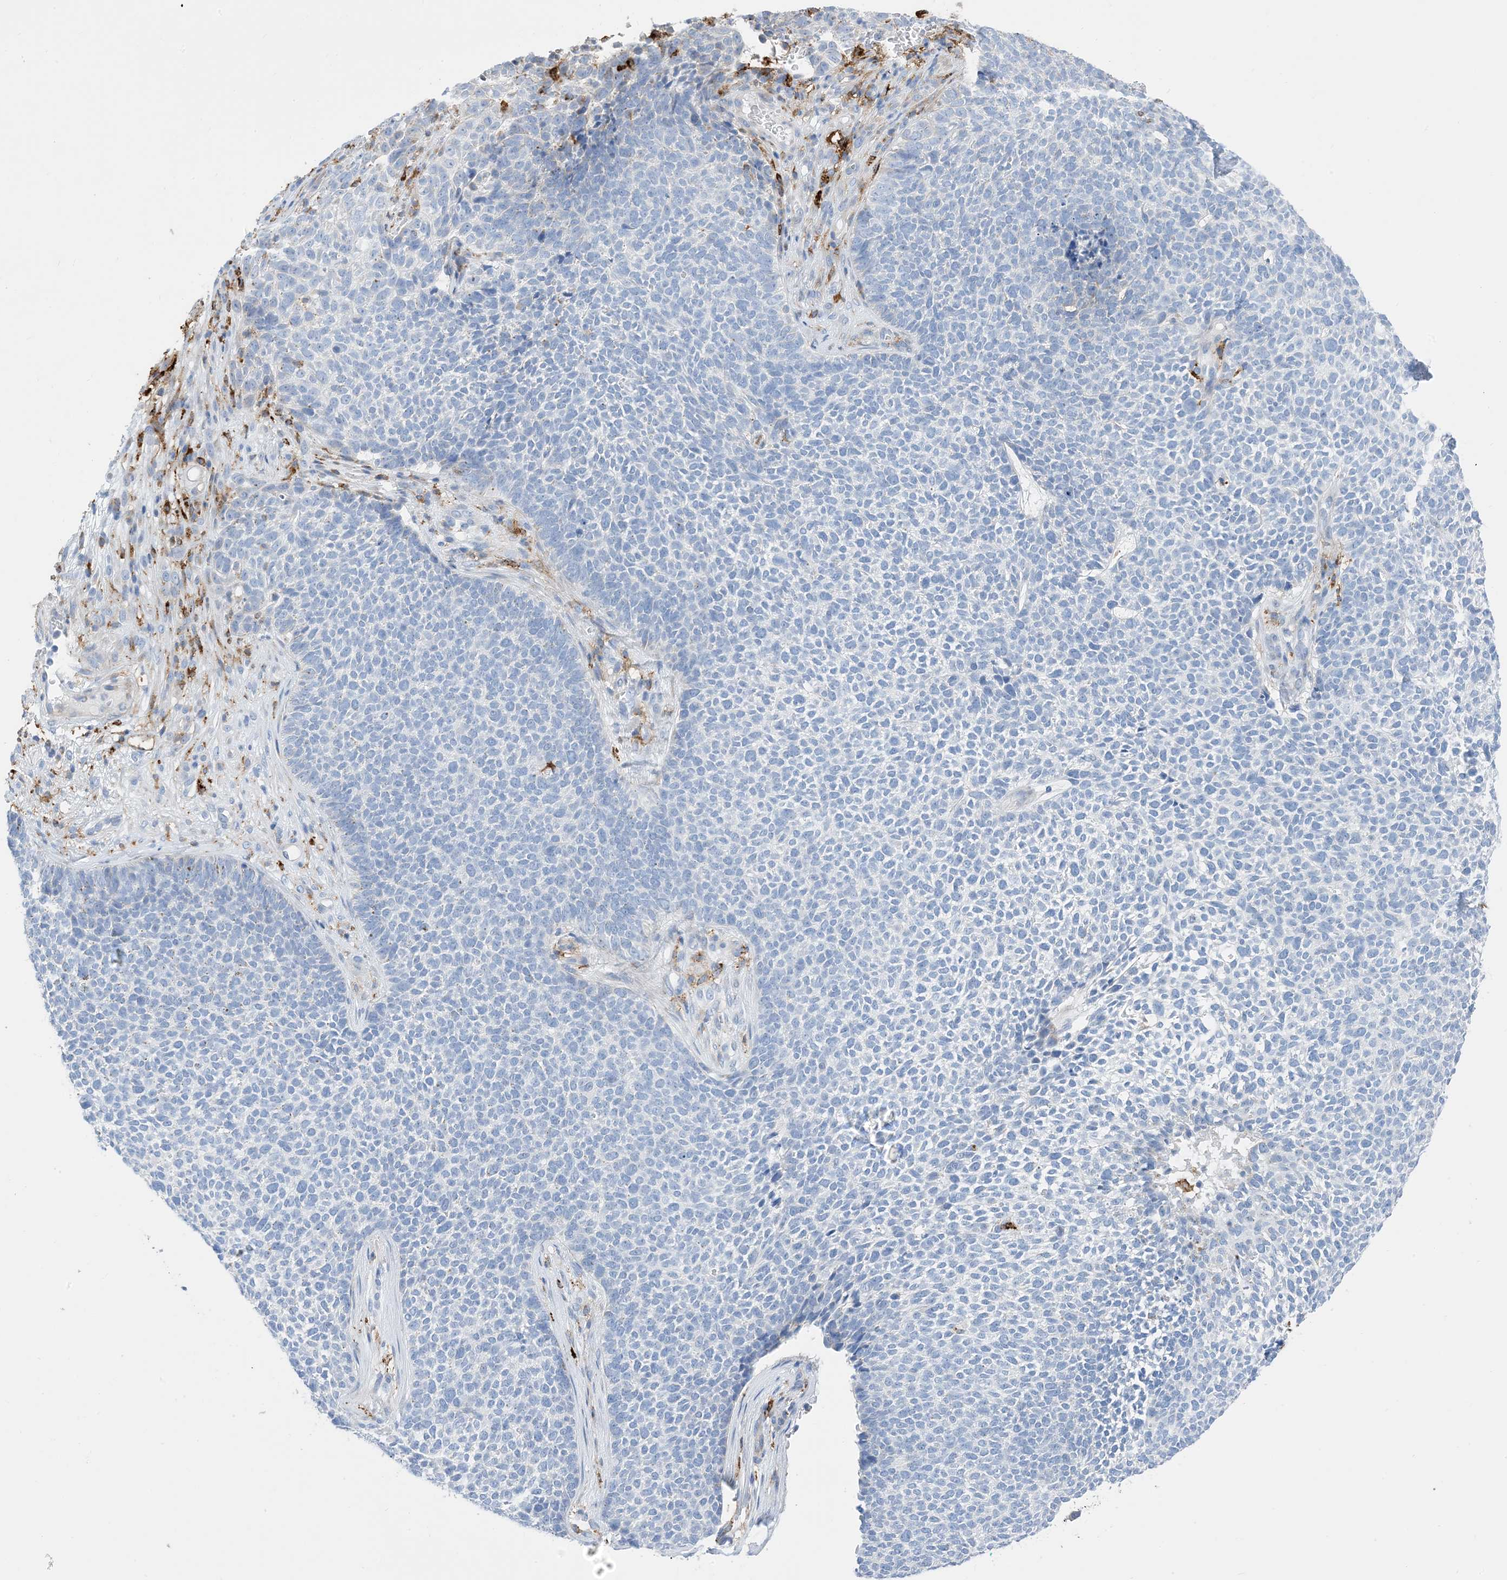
{"staining": {"intensity": "negative", "quantity": "none", "location": "none"}, "tissue": "skin cancer", "cell_type": "Tumor cells", "image_type": "cancer", "snomed": [{"axis": "morphology", "description": "Basal cell carcinoma"}, {"axis": "topography", "description": "Skin"}], "caption": "DAB immunohistochemical staining of skin cancer (basal cell carcinoma) displays no significant expression in tumor cells.", "gene": "DPH3", "patient": {"sex": "female", "age": 84}}